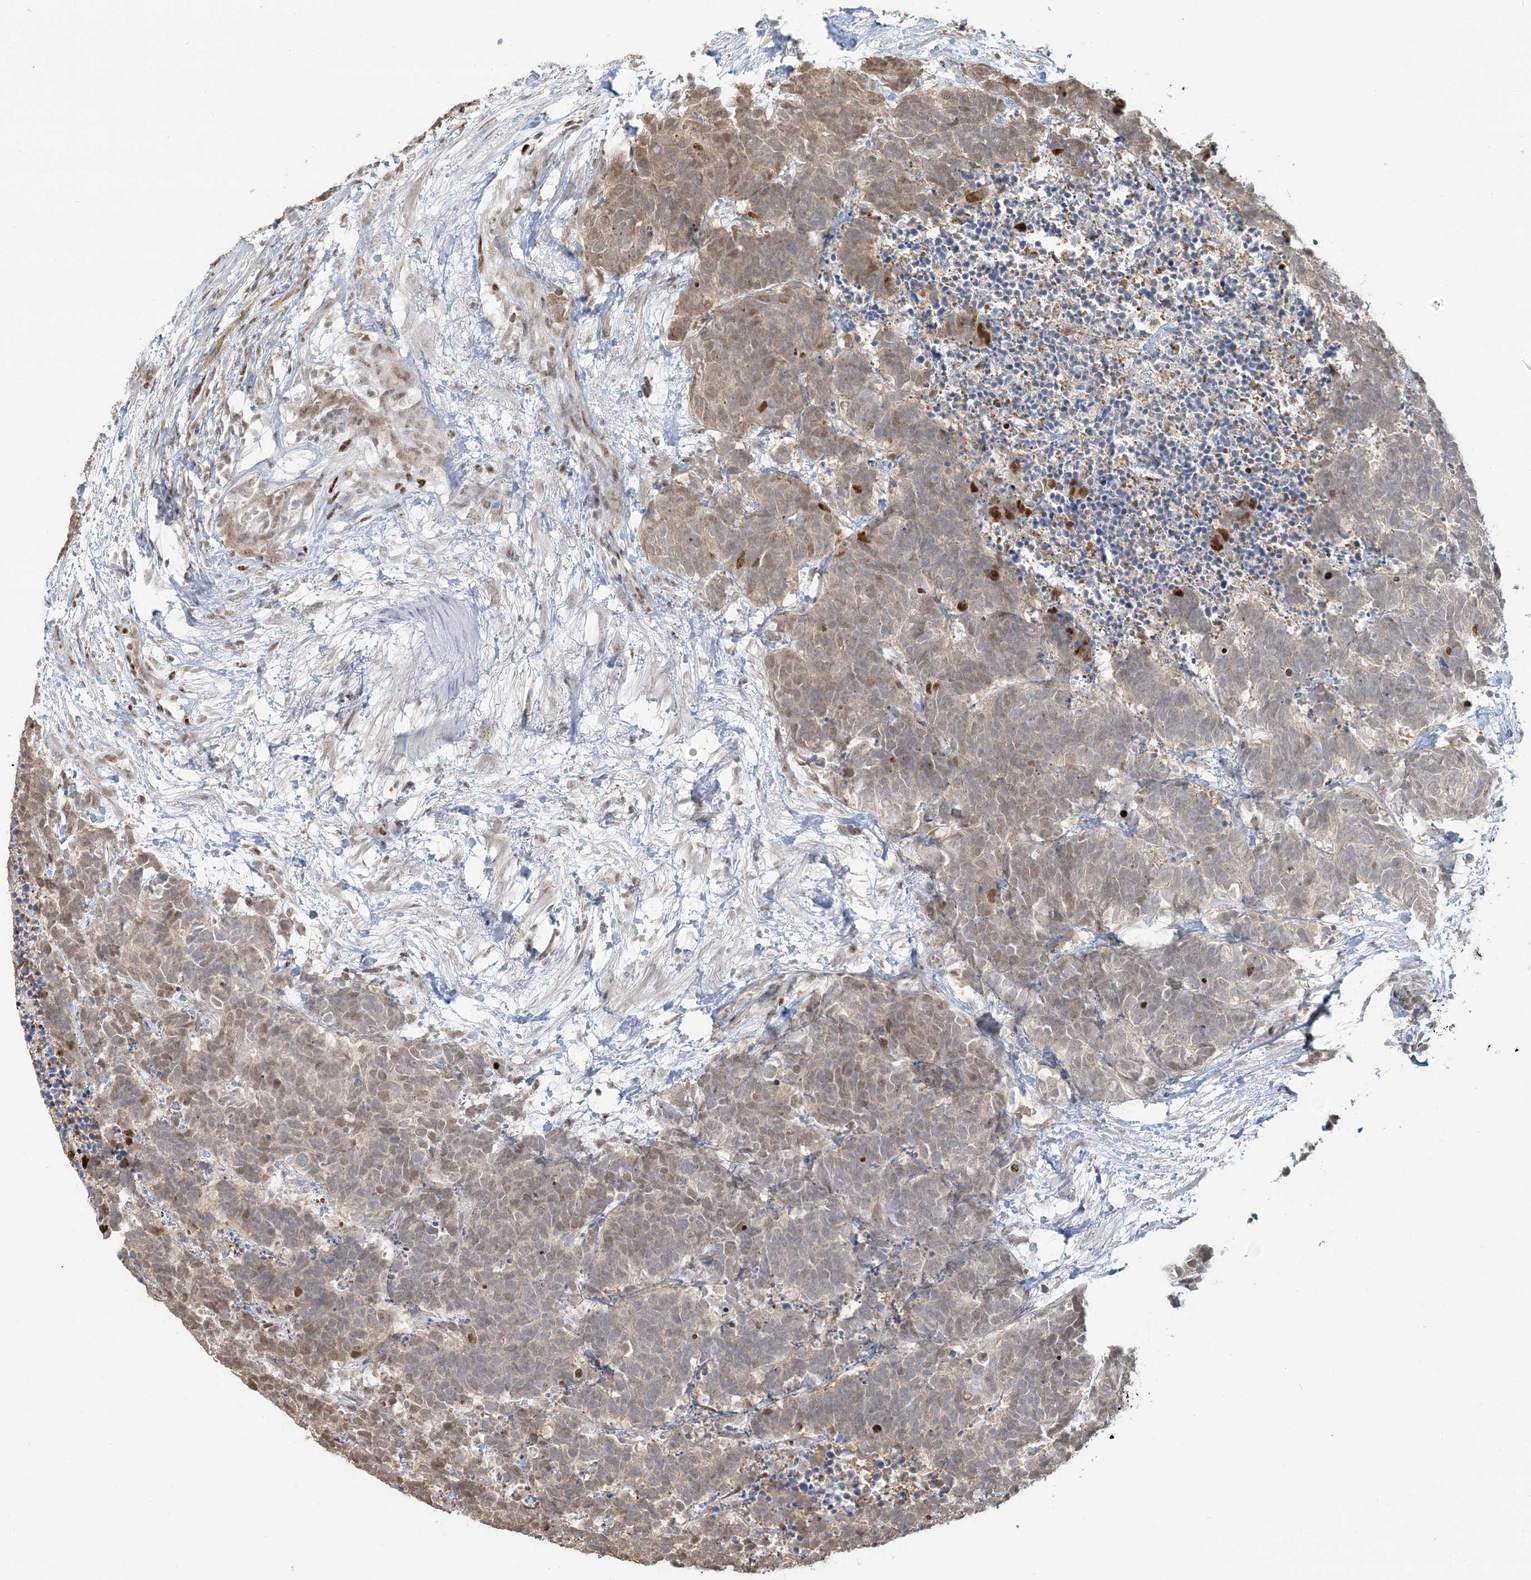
{"staining": {"intensity": "moderate", "quantity": ">75%", "location": "cytoplasmic/membranous,nuclear"}, "tissue": "carcinoid", "cell_type": "Tumor cells", "image_type": "cancer", "snomed": [{"axis": "morphology", "description": "Carcinoma, NOS"}, {"axis": "morphology", "description": "Carcinoid, malignant, NOS"}, {"axis": "topography", "description": "Urinary bladder"}], "caption": "Moderate cytoplasmic/membranous and nuclear protein staining is identified in approximately >75% of tumor cells in carcinoid.", "gene": "SUMO2", "patient": {"sex": "male", "age": 57}}